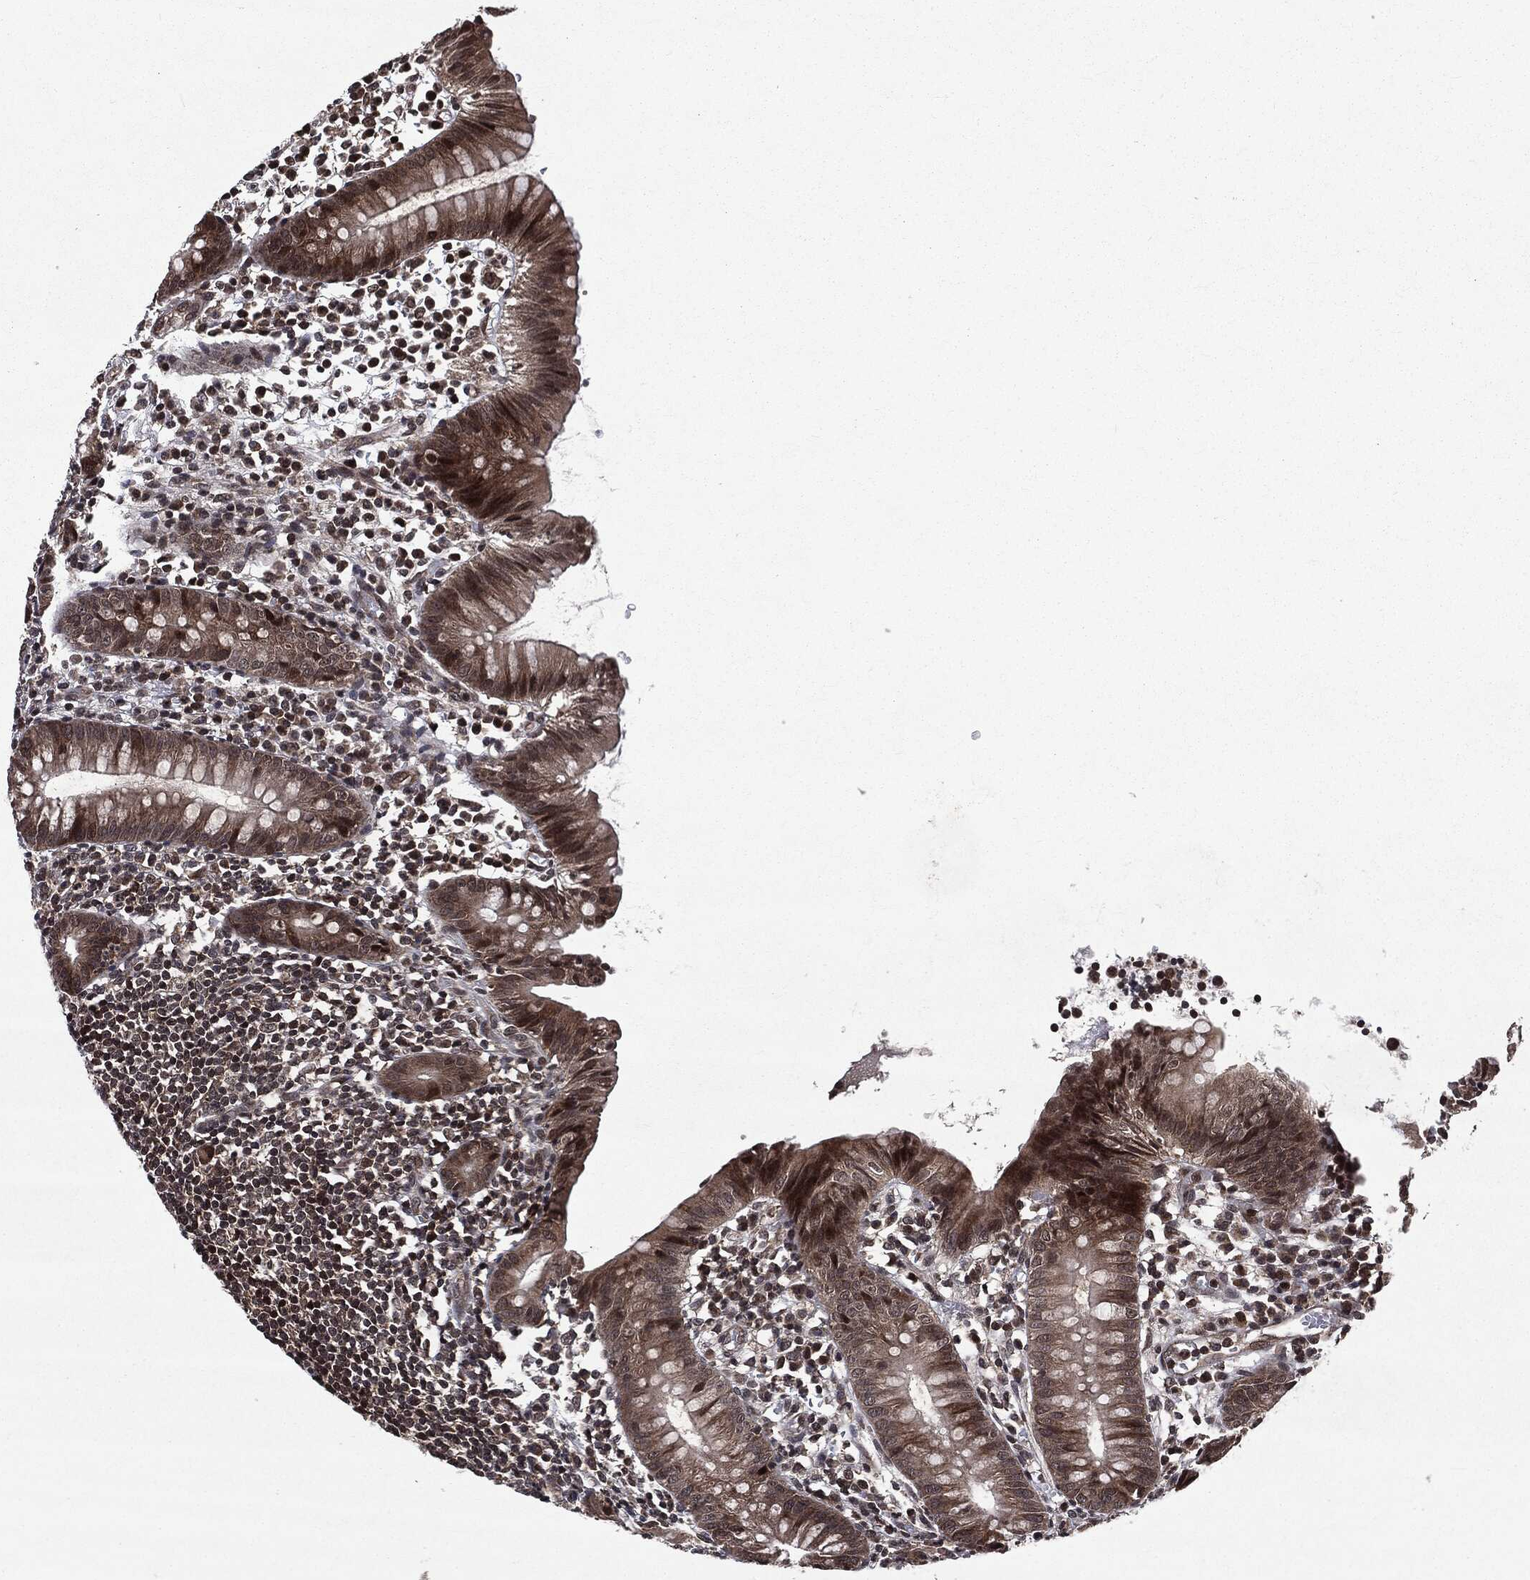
{"staining": {"intensity": "moderate", "quantity": ">75%", "location": "cytoplasmic/membranous"}, "tissue": "appendix", "cell_type": "Glandular cells", "image_type": "normal", "snomed": [{"axis": "morphology", "description": "Normal tissue, NOS"}, {"axis": "topography", "description": "Appendix"}], "caption": "Protein staining by immunohistochemistry shows moderate cytoplasmic/membranous staining in about >75% of glandular cells in benign appendix. Using DAB (3,3'-diaminobenzidine) (brown) and hematoxylin (blue) stains, captured at high magnification using brightfield microscopy.", "gene": "STAU2", "patient": {"sex": "female", "age": 40}}